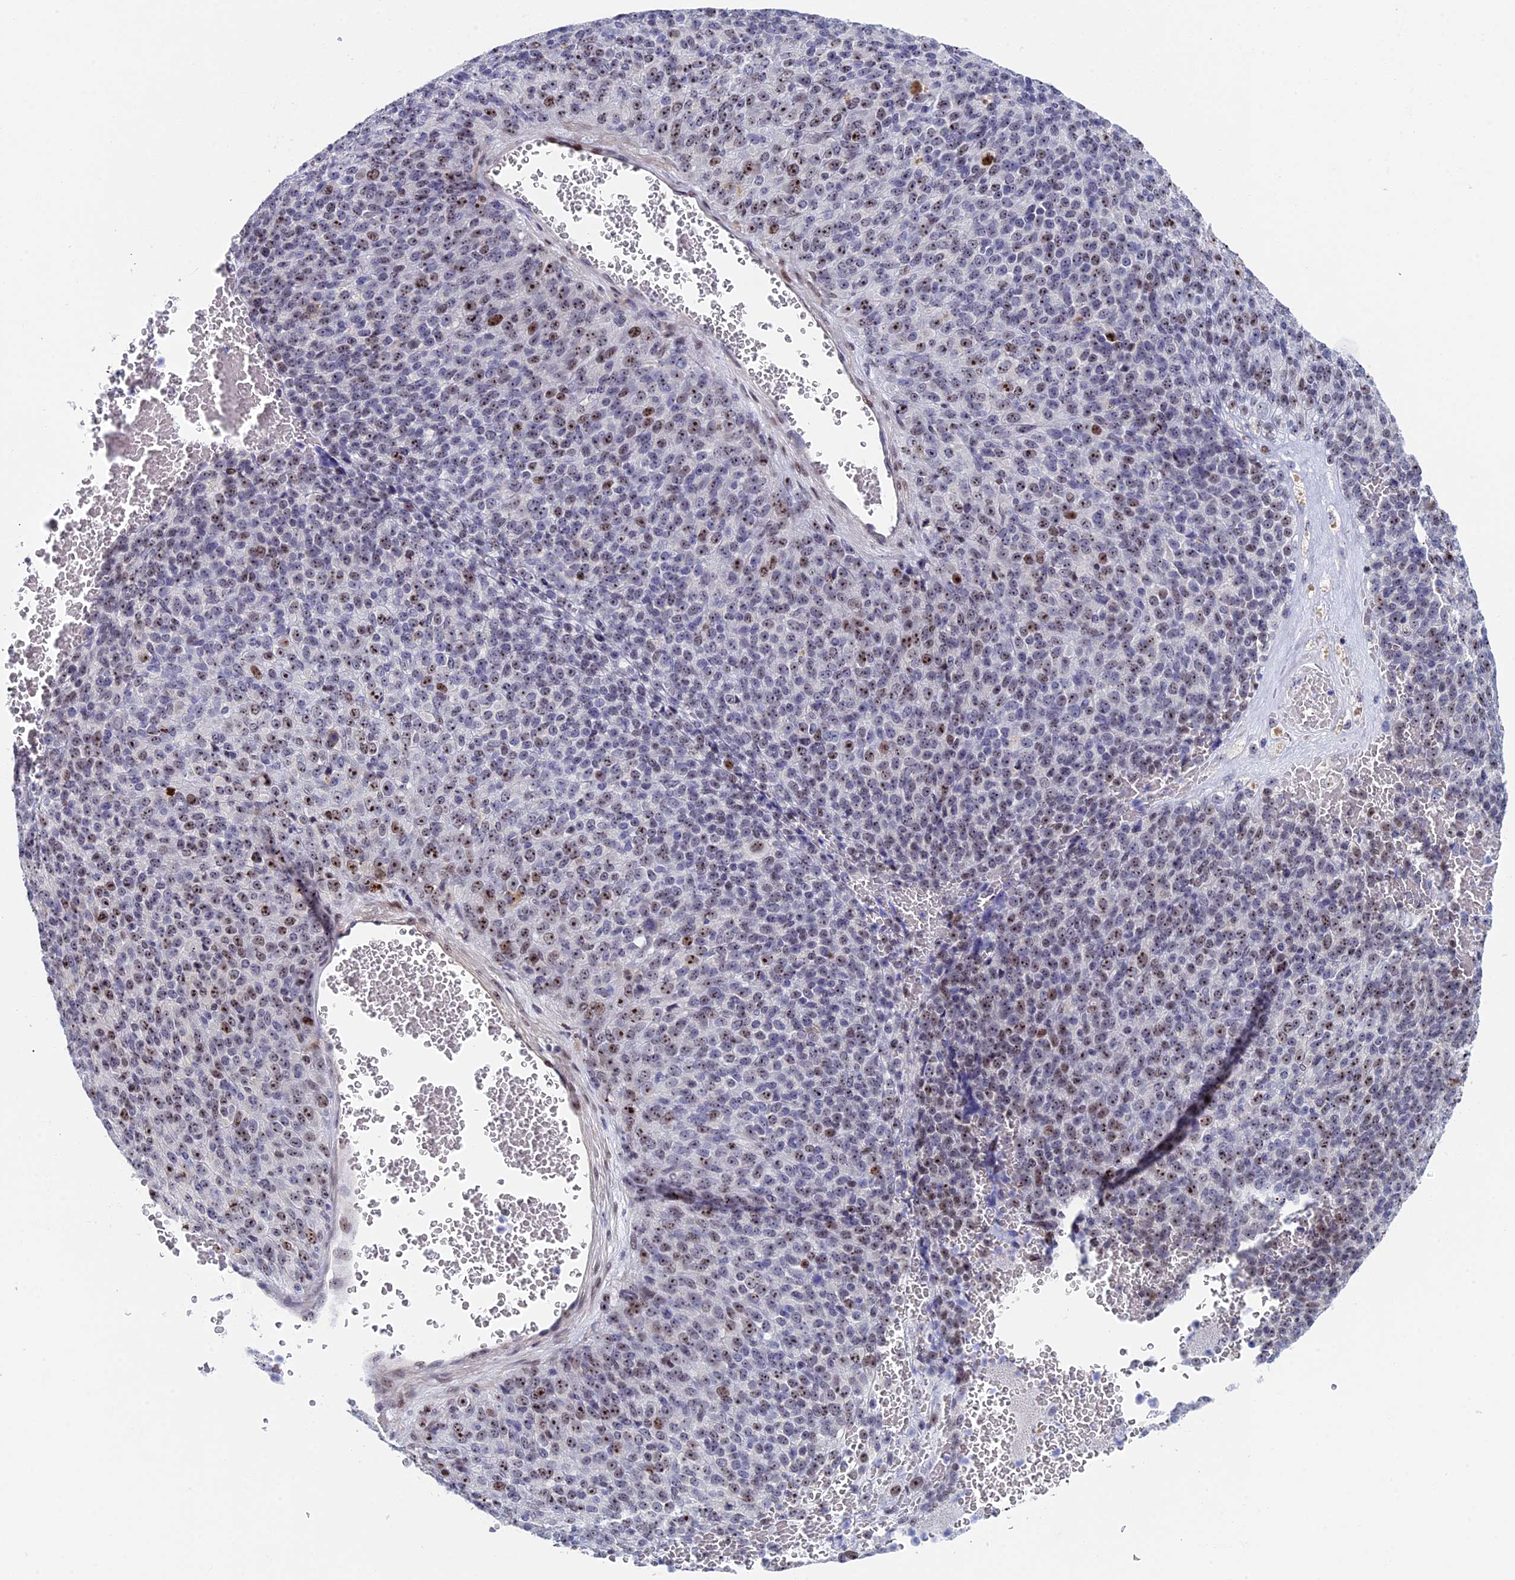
{"staining": {"intensity": "strong", "quantity": "25%-75%", "location": "nuclear"}, "tissue": "melanoma", "cell_type": "Tumor cells", "image_type": "cancer", "snomed": [{"axis": "morphology", "description": "Malignant melanoma, Metastatic site"}, {"axis": "topography", "description": "Brain"}], "caption": "Immunohistochemical staining of human melanoma reveals high levels of strong nuclear expression in about 25%-75% of tumor cells.", "gene": "CCDC86", "patient": {"sex": "female", "age": 56}}